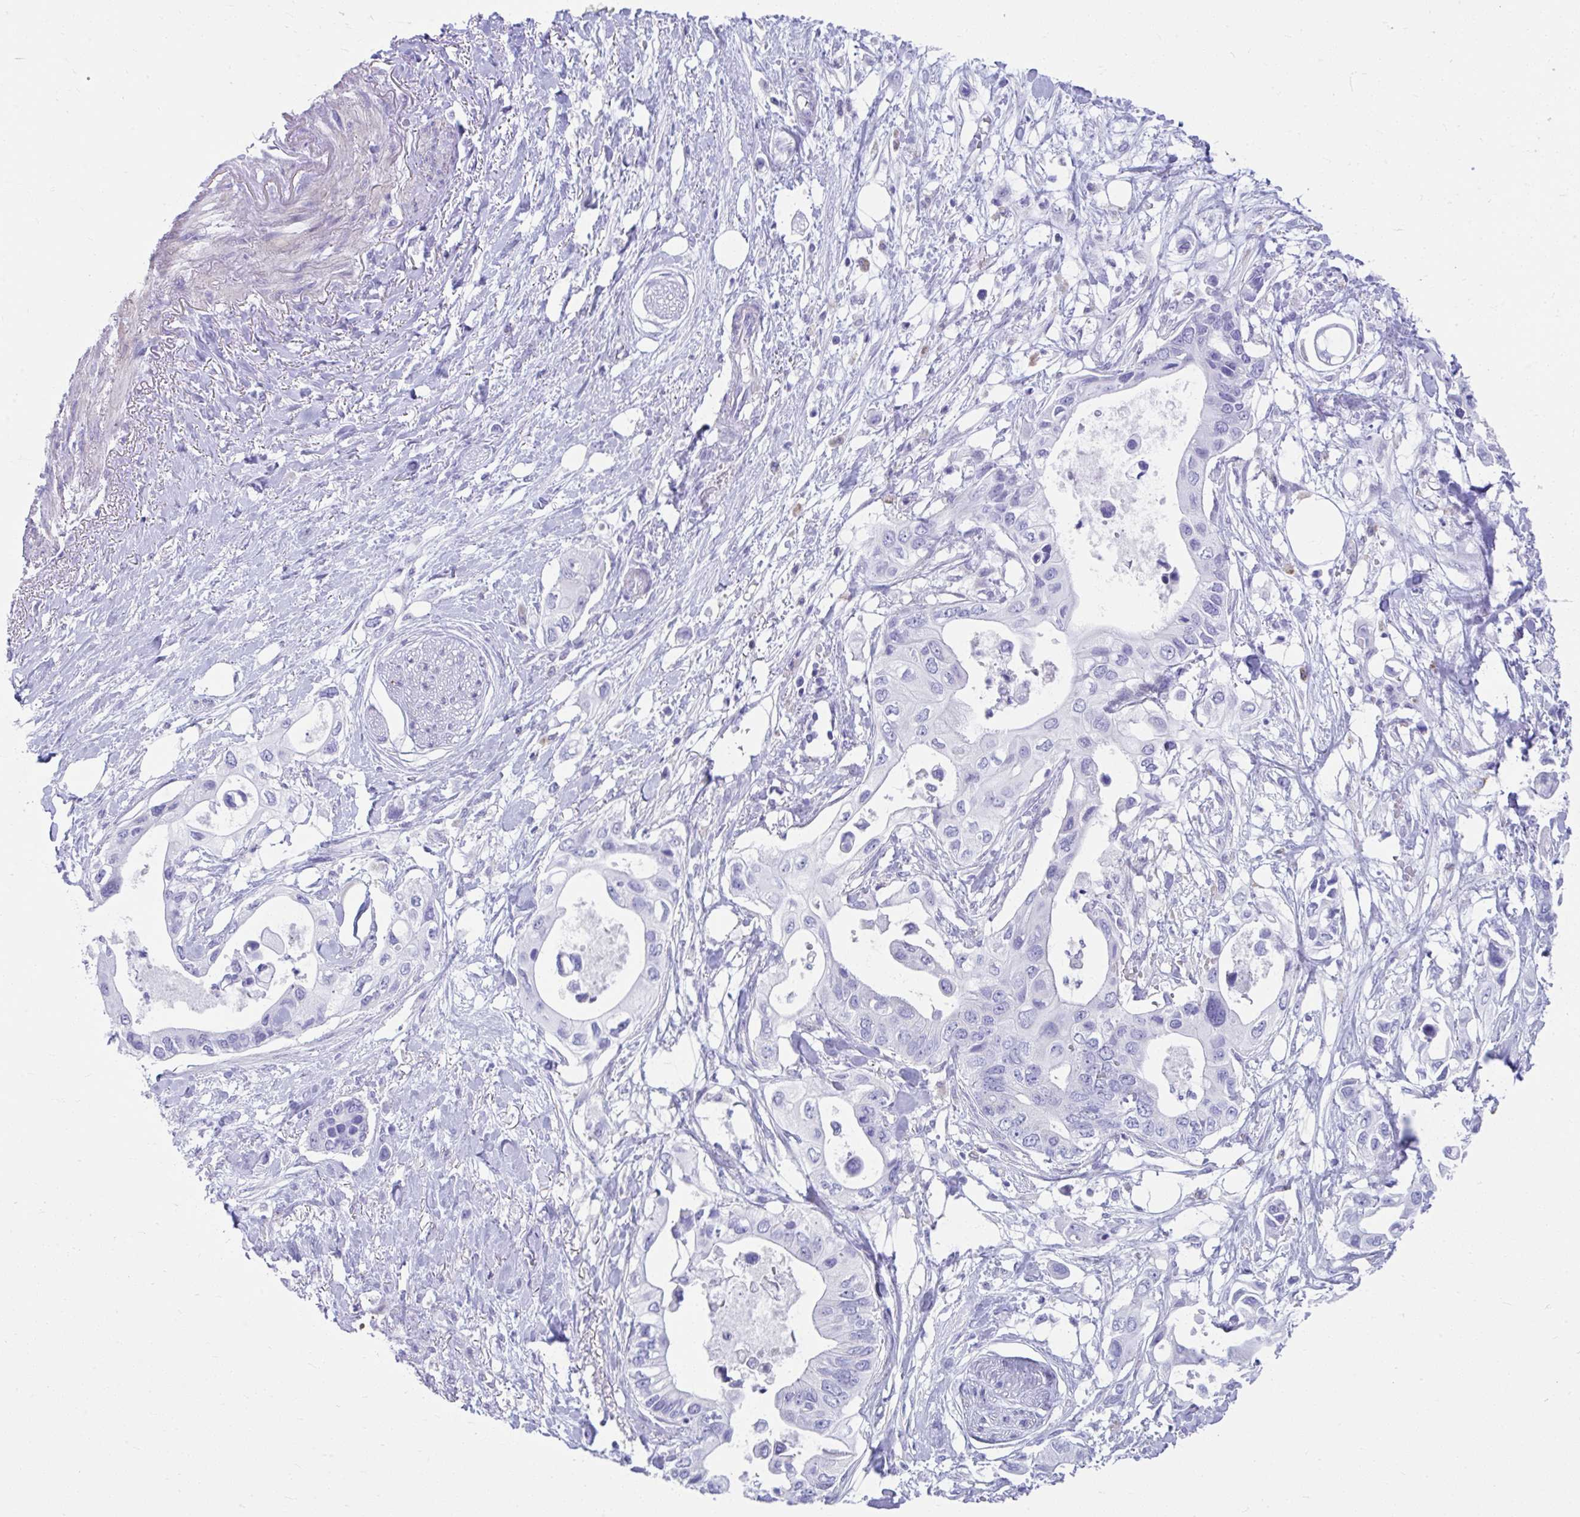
{"staining": {"intensity": "negative", "quantity": "none", "location": "none"}, "tissue": "pancreatic cancer", "cell_type": "Tumor cells", "image_type": "cancer", "snomed": [{"axis": "morphology", "description": "Adenocarcinoma, NOS"}, {"axis": "topography", "description": "Pancreas"}], "caption": "Tumor cells show no significant expression in pancreatic cancer.", "gene": "ISL1", "patient": {"sex": "female", "age": 63}}